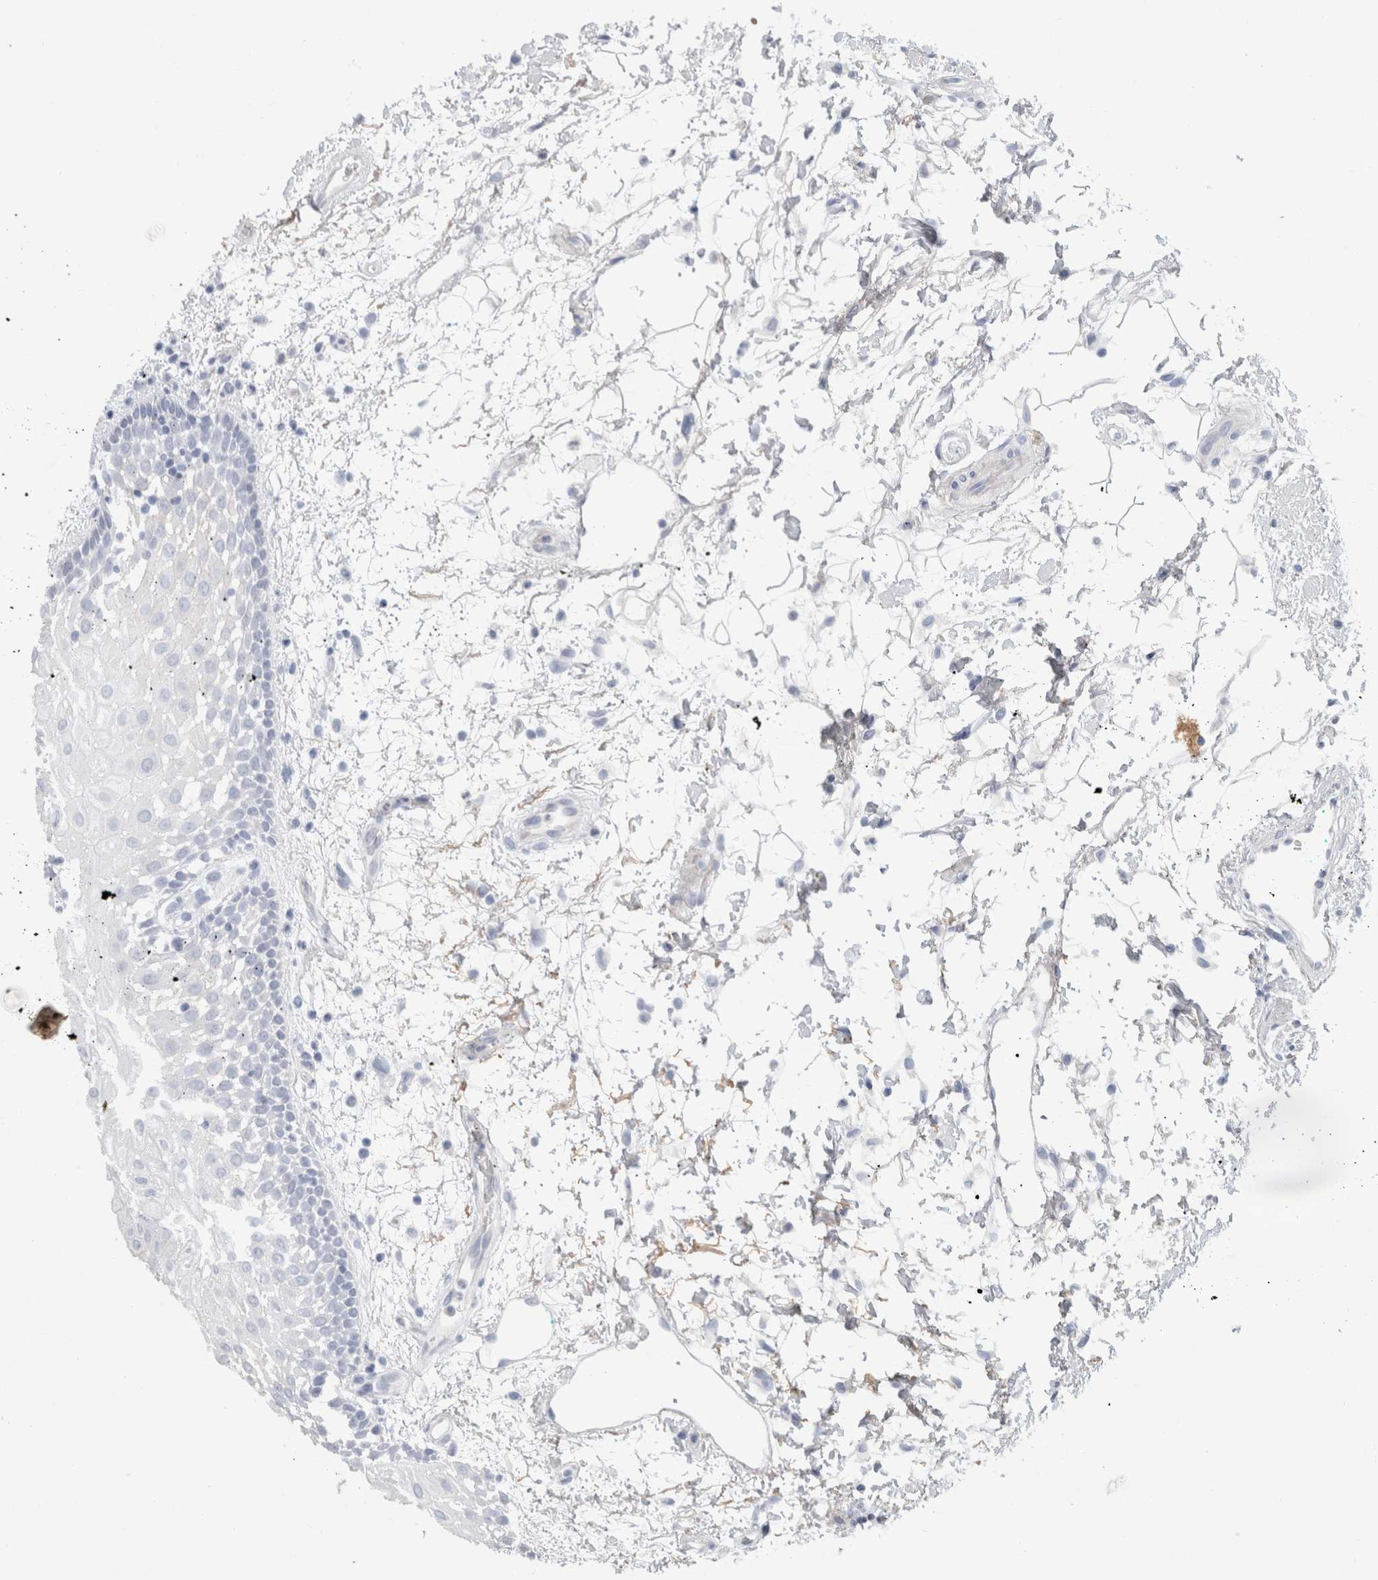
{"staining": {"intensity": "negative", "quantity": "none", "location": "none"}, "tissue": "oral mucosa", "cell_type": "Squamous epithelial cells", "image_type": "normal", "snomed": [{"axis": "morphology", "description": "Normal tissue, NOS"}, {"axis": "topography", "description": "Skeletal muscle"}, {"axis": "topography", "description": "Oral tissue"}, {"axis": "topography", "description": "Peripheral nerve tissue"}], "caption": "Squamous epithelial cells show no significant protein expression in benign oral mucosa. (Stains: DAB (3,3'-diaminobenzidine) immunohistochemistry (IHC) with hematoxylin counter stain, Microscopy: brightfield microscopy at high magnification).", "gene": "CD55", "patient": {"sex": "female", "age": 84}}